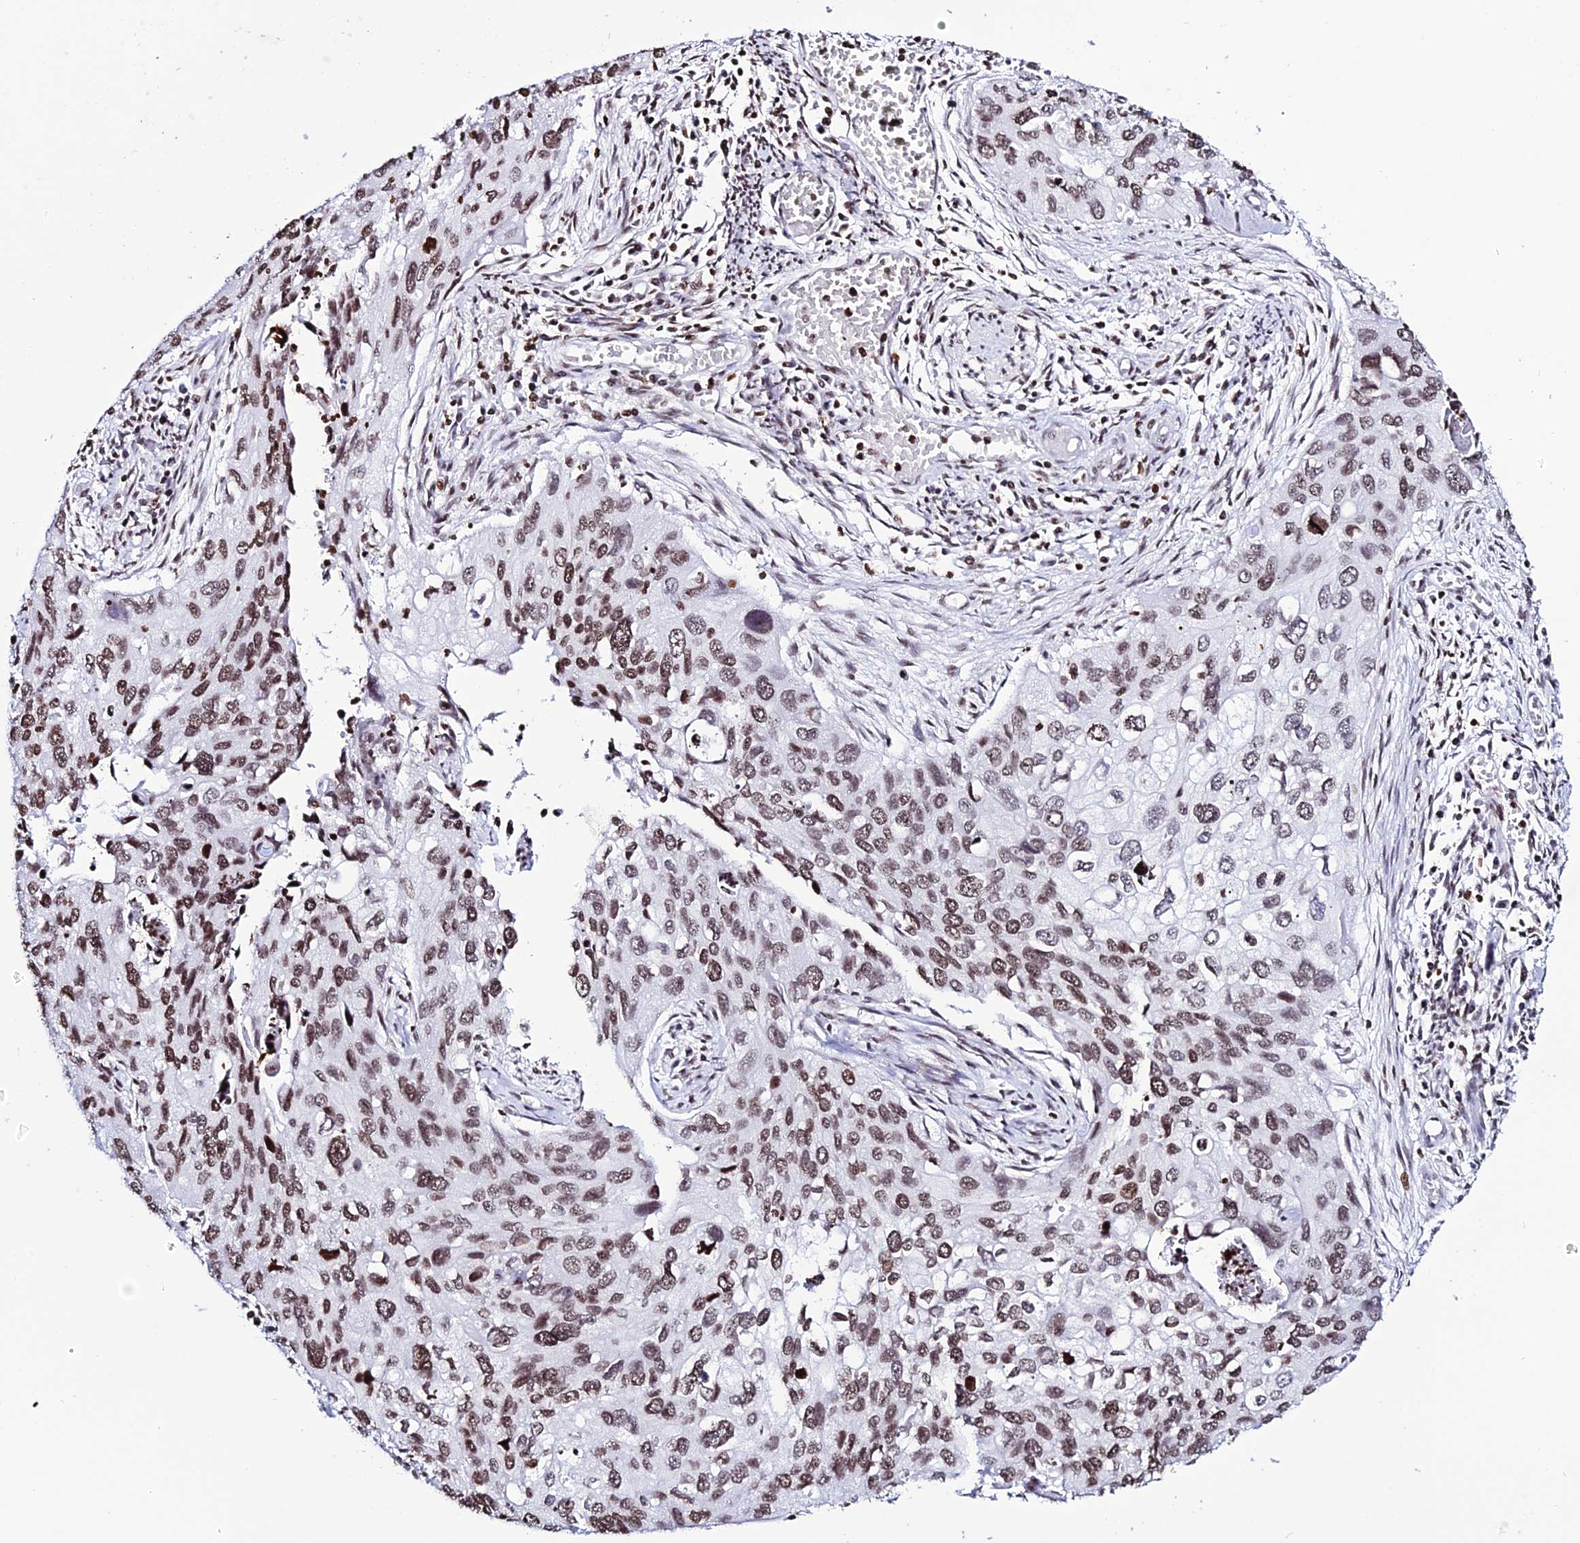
{"staining": {"intensity": "moderate", "quantity": ">75%", "location": "nuclear"}, "tissue": "cervical cancer", "cell_type": "Tumor cells", "image_type": "cancer", "snomed": [{"axis": "morphology", "description": "Squamous cell carcinoma, NOS"}, {"axis": "topography", "description": "Cervix"}], "caption": "A medium amount of moderate nuclear expression is appreciated in approximately >75% of tumor cells in squamous cell carcinoma (cervical) tissue.", "gene": "MACROH2A2", "patient": {"sex": "female", "age": 55}}